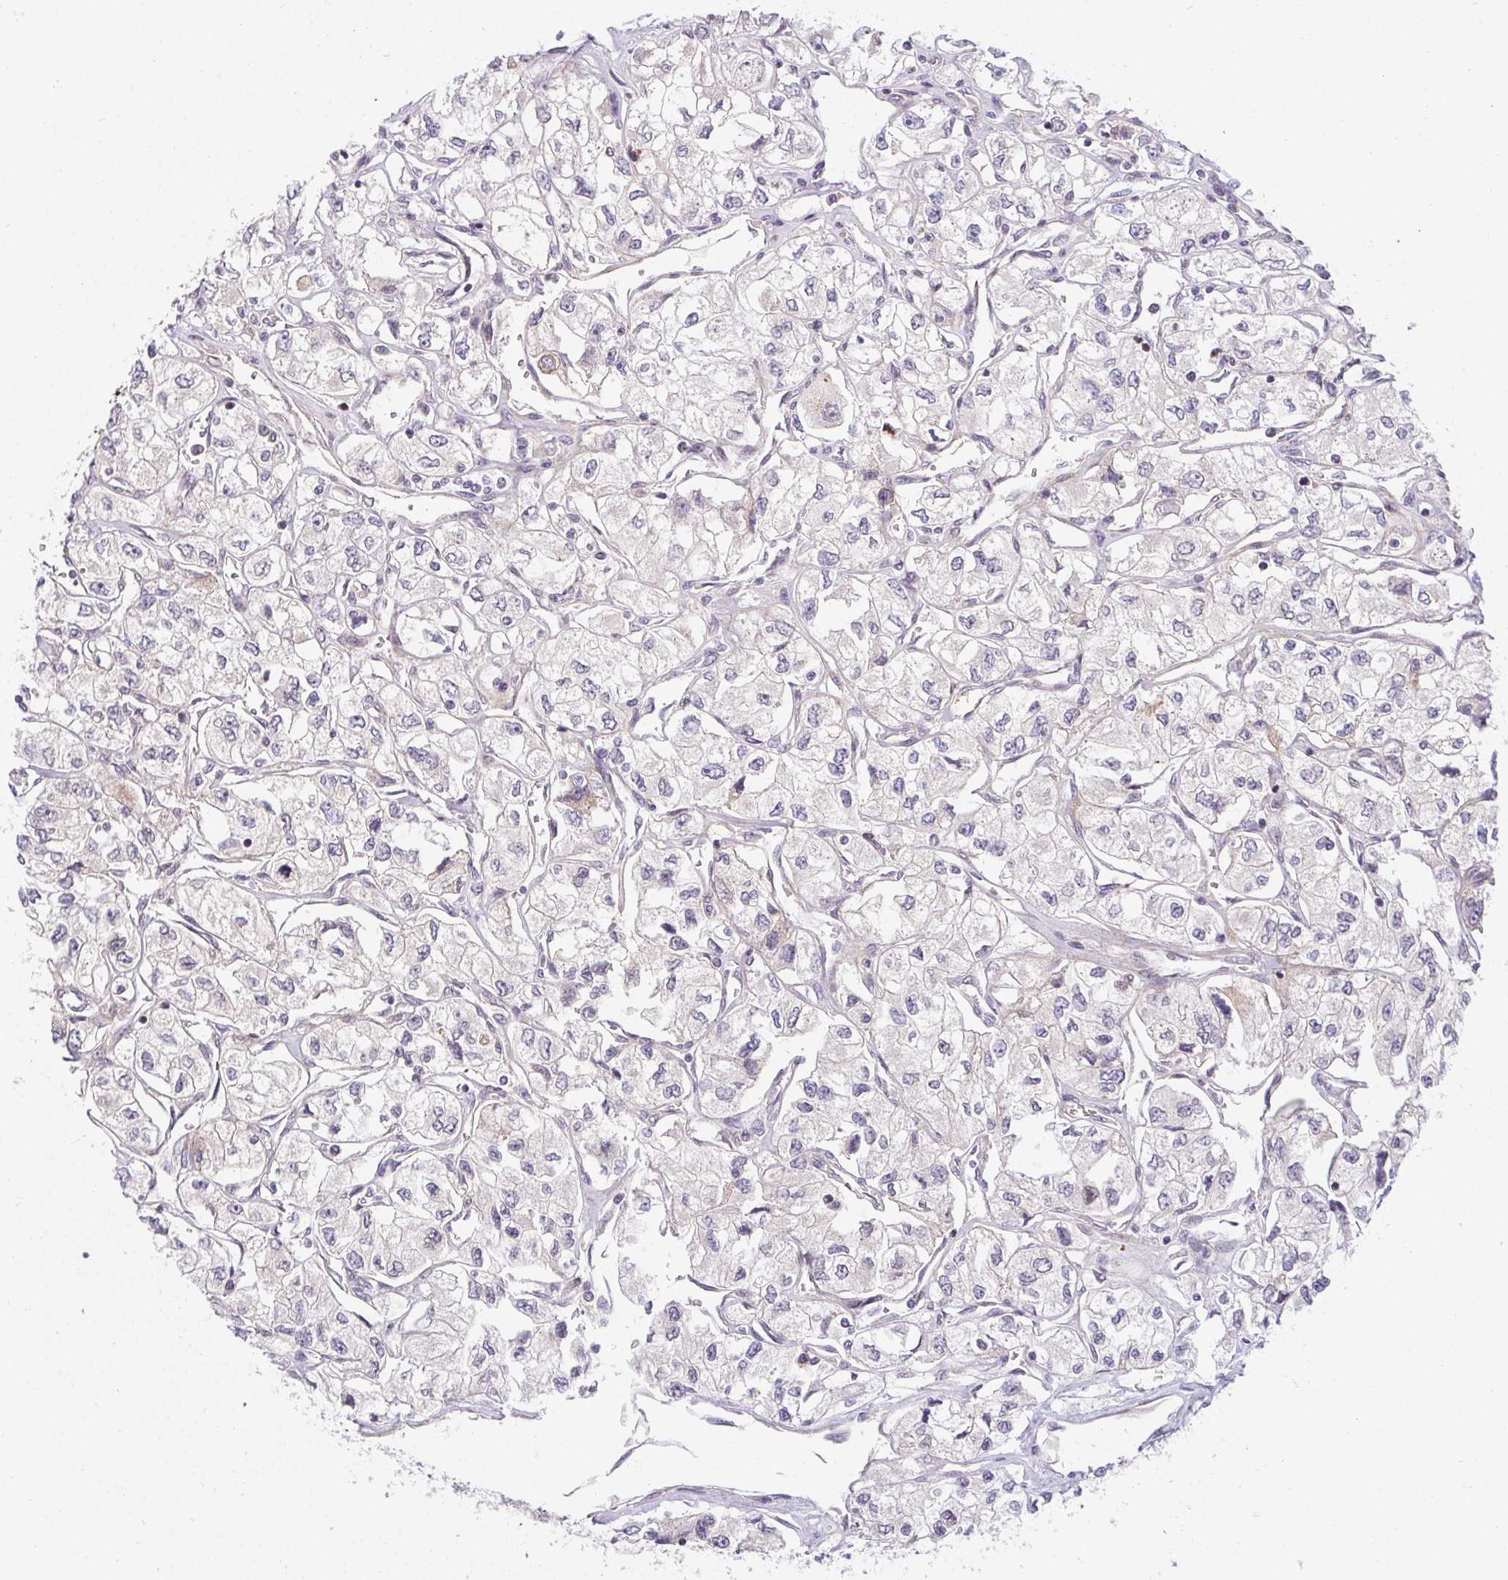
{"staining": {"intensity": "negative", "quantity": "none", "location": "none"}, "tissue": "renal cancer", "cell_type": "Tumor cells", "image_type": "cancer", "snomed": [{"axis": "morphology", "description": "Adenocarcinoma, NOS"}, {"axis": "topography", "description": "Kidney"}], "caption": "The image shows no staining of tumor cells in adenocarcinoma (renal).", "gene": "TMEM52B", "patient": {"sex": "female", "age": 59}}